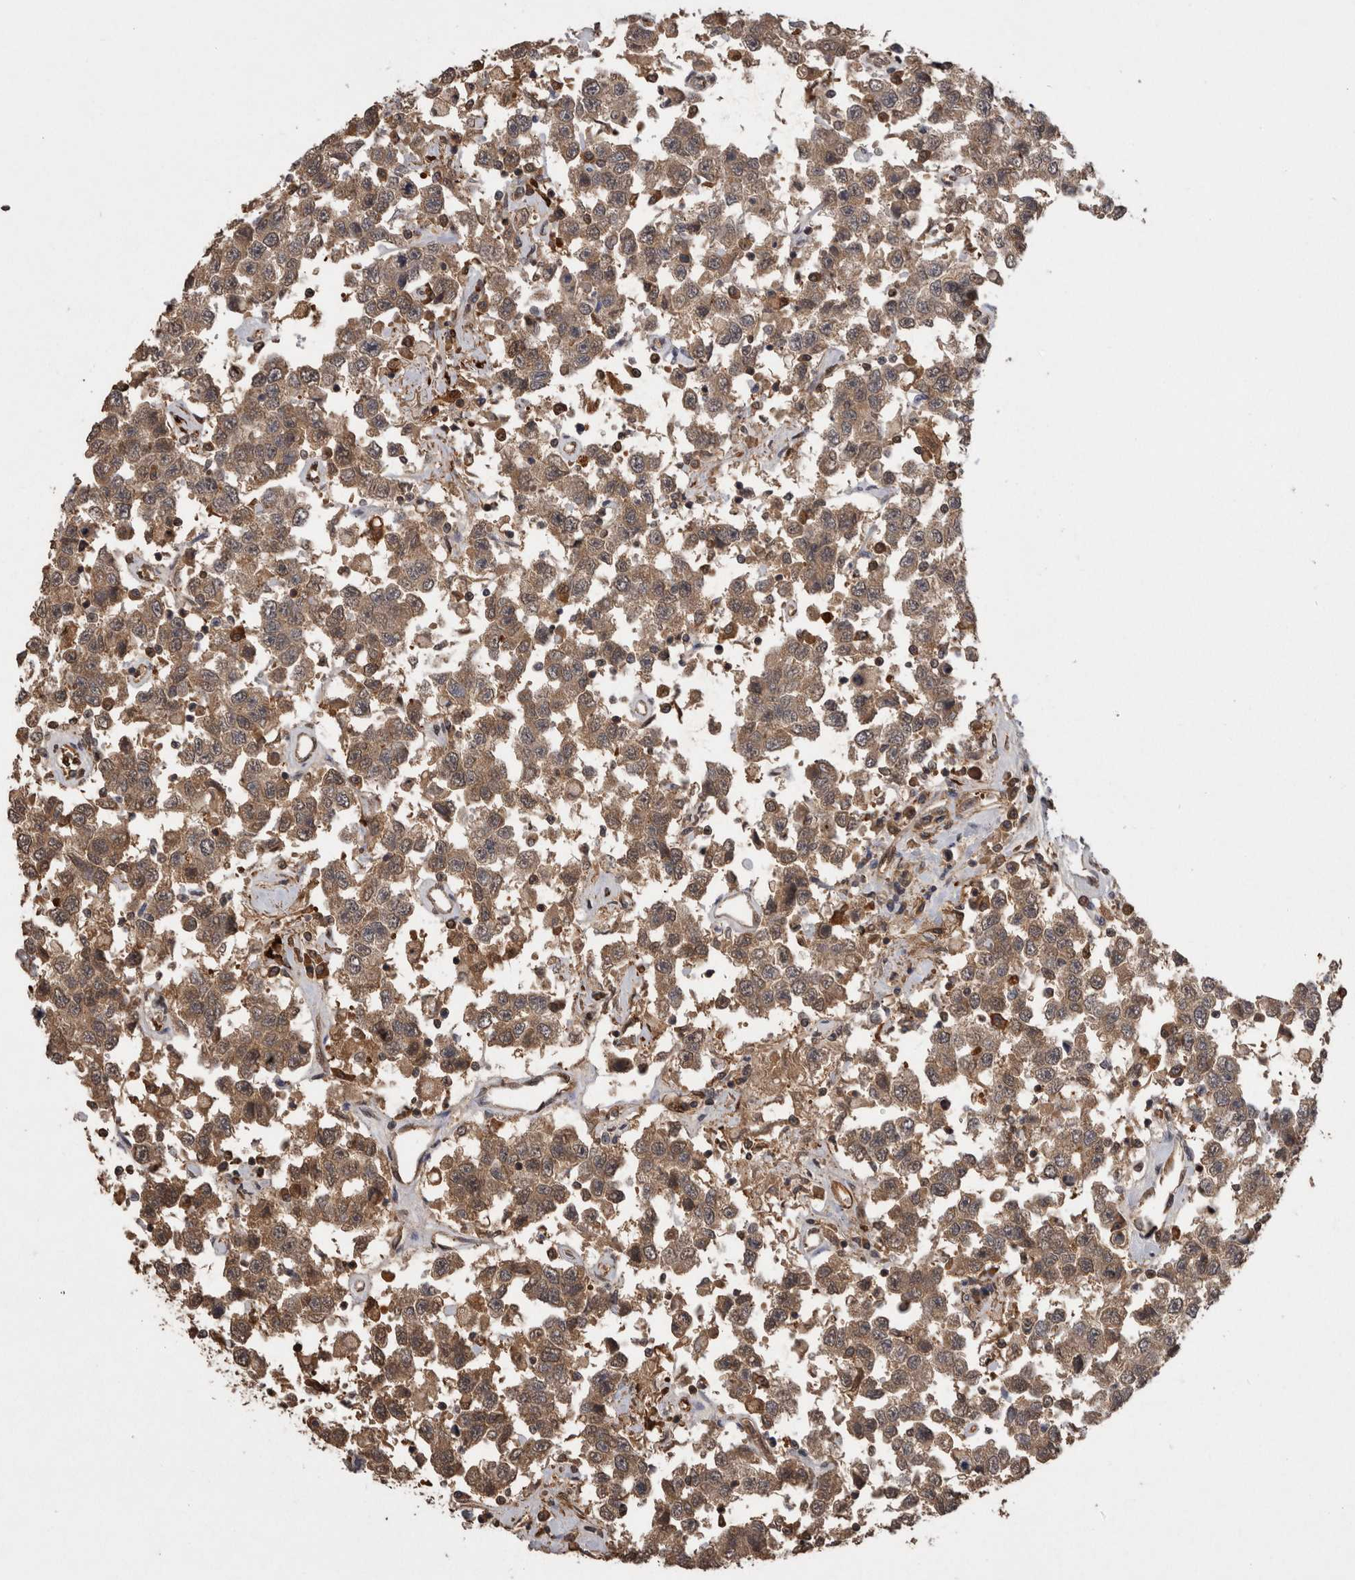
{"staining": {"intensity": "weak", "quantity": ">75%", "location": "cytoplasmic/membranous"}, "tissue": "testis cancer", "cell_type": "Tumor cells", "image_type": "cancer", "snomed": [{"axis": "morphology", "description": "Seminoma, NOS"}, {"axis": "topography", "description": "Testis"}], "caption": "Testis cancer (seminoma) was stained to show a protein in brown. There is low levels of weak cytoplasmic/membranous positivity in approximately >75% of tumor cells. The staining was performed using DAB, with brown indicating positive protein expression. Nuclei are stained blue with hematoxylin.", "gene": "LXN", "patient": {"sex": "male", "age": 41}}